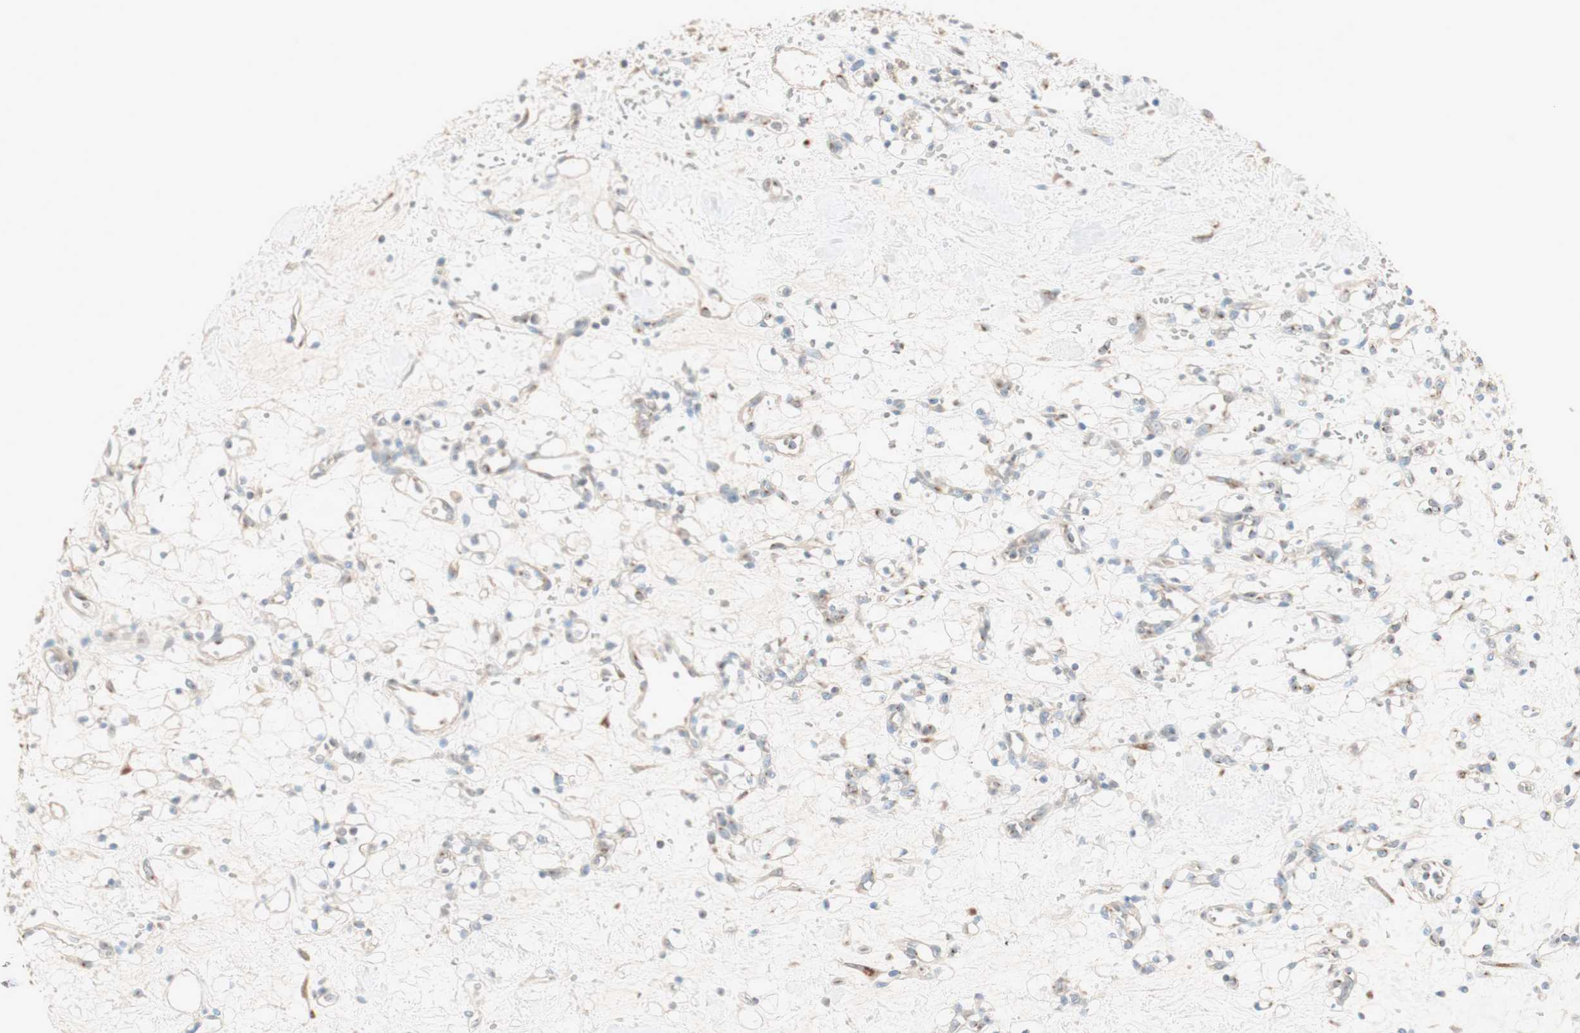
{"staining": {"intensity": "negative", "quantity": "none", "location": "none"}, "tissue": "renal cancer", "cell_type": "Tumor cells", "image_type": "cancer", "snomed": [{"axis": "morphology", "description": "Adenocarcinoma, NOS"}, {"axis": "topography", "description": "Kidney"}], "caption": "A high-resolution micrograph shows immunohistochemistry (IHC) staining of adenocarcinoma (renal), which displays no significant staining in tumor cells.", "gene": "SEC16A", "patient": {"sex": "female", "age": 60}}